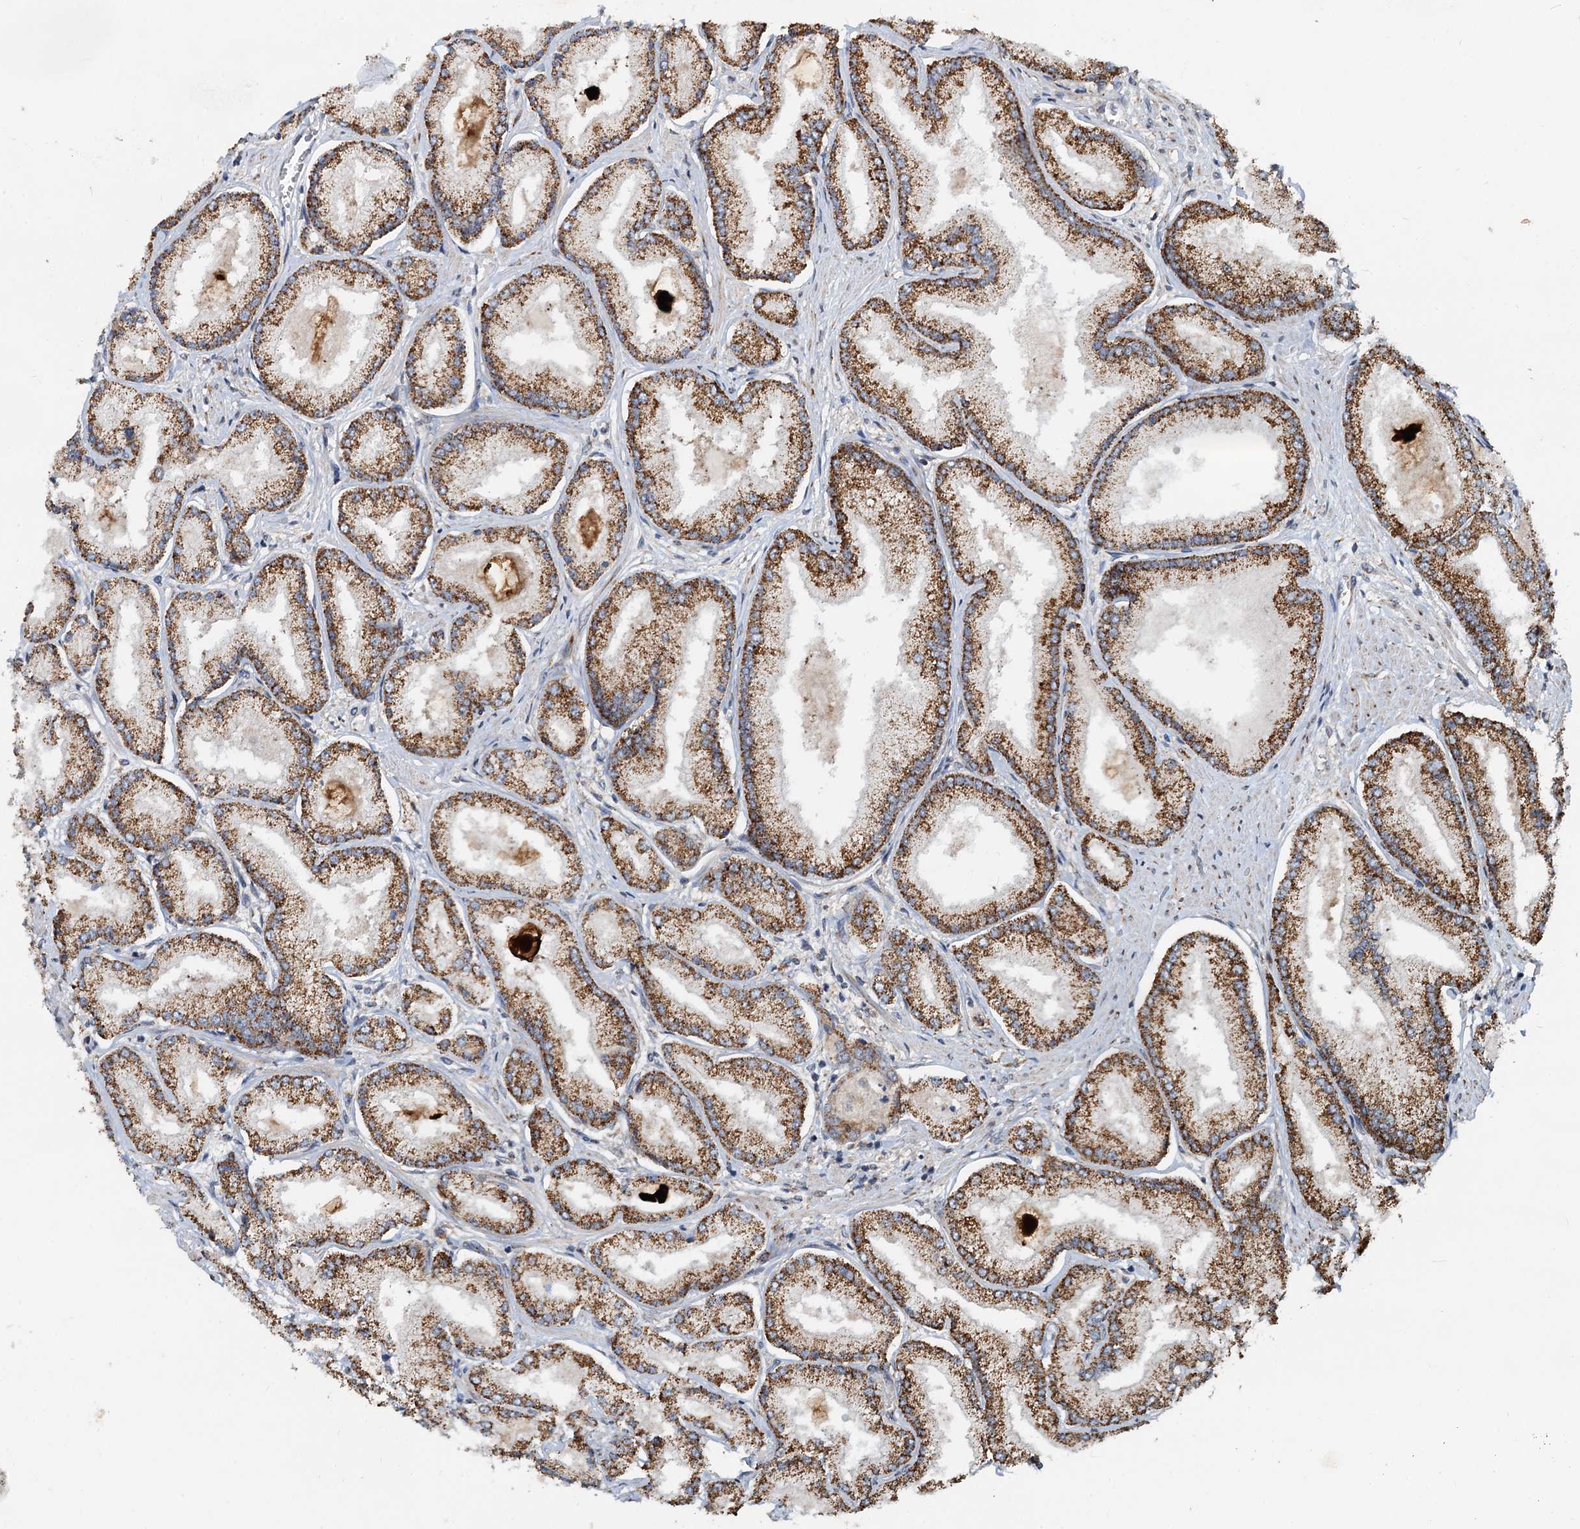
{"staining": {"intensity": "moderate", "quantity": ">75%", "location": "cytoplasmic/membranous"}, "tissue": "prostate cancer", "cell_type": "Tumor cells", "image_type": "cancer", "snomed": [{"axis": "morphology", "description": "Adenocarcinoma, Low grade"}, {"axis": "topography", "description": "Prostate"}], "caption": "Immunohistochemical staining of prostate cancer exhibits moderate cytoplasmic/membranous protein staining in about >75% of tumor cells.", "gene": "CEP68", "patient": {"sex": "male", "age": 74}}